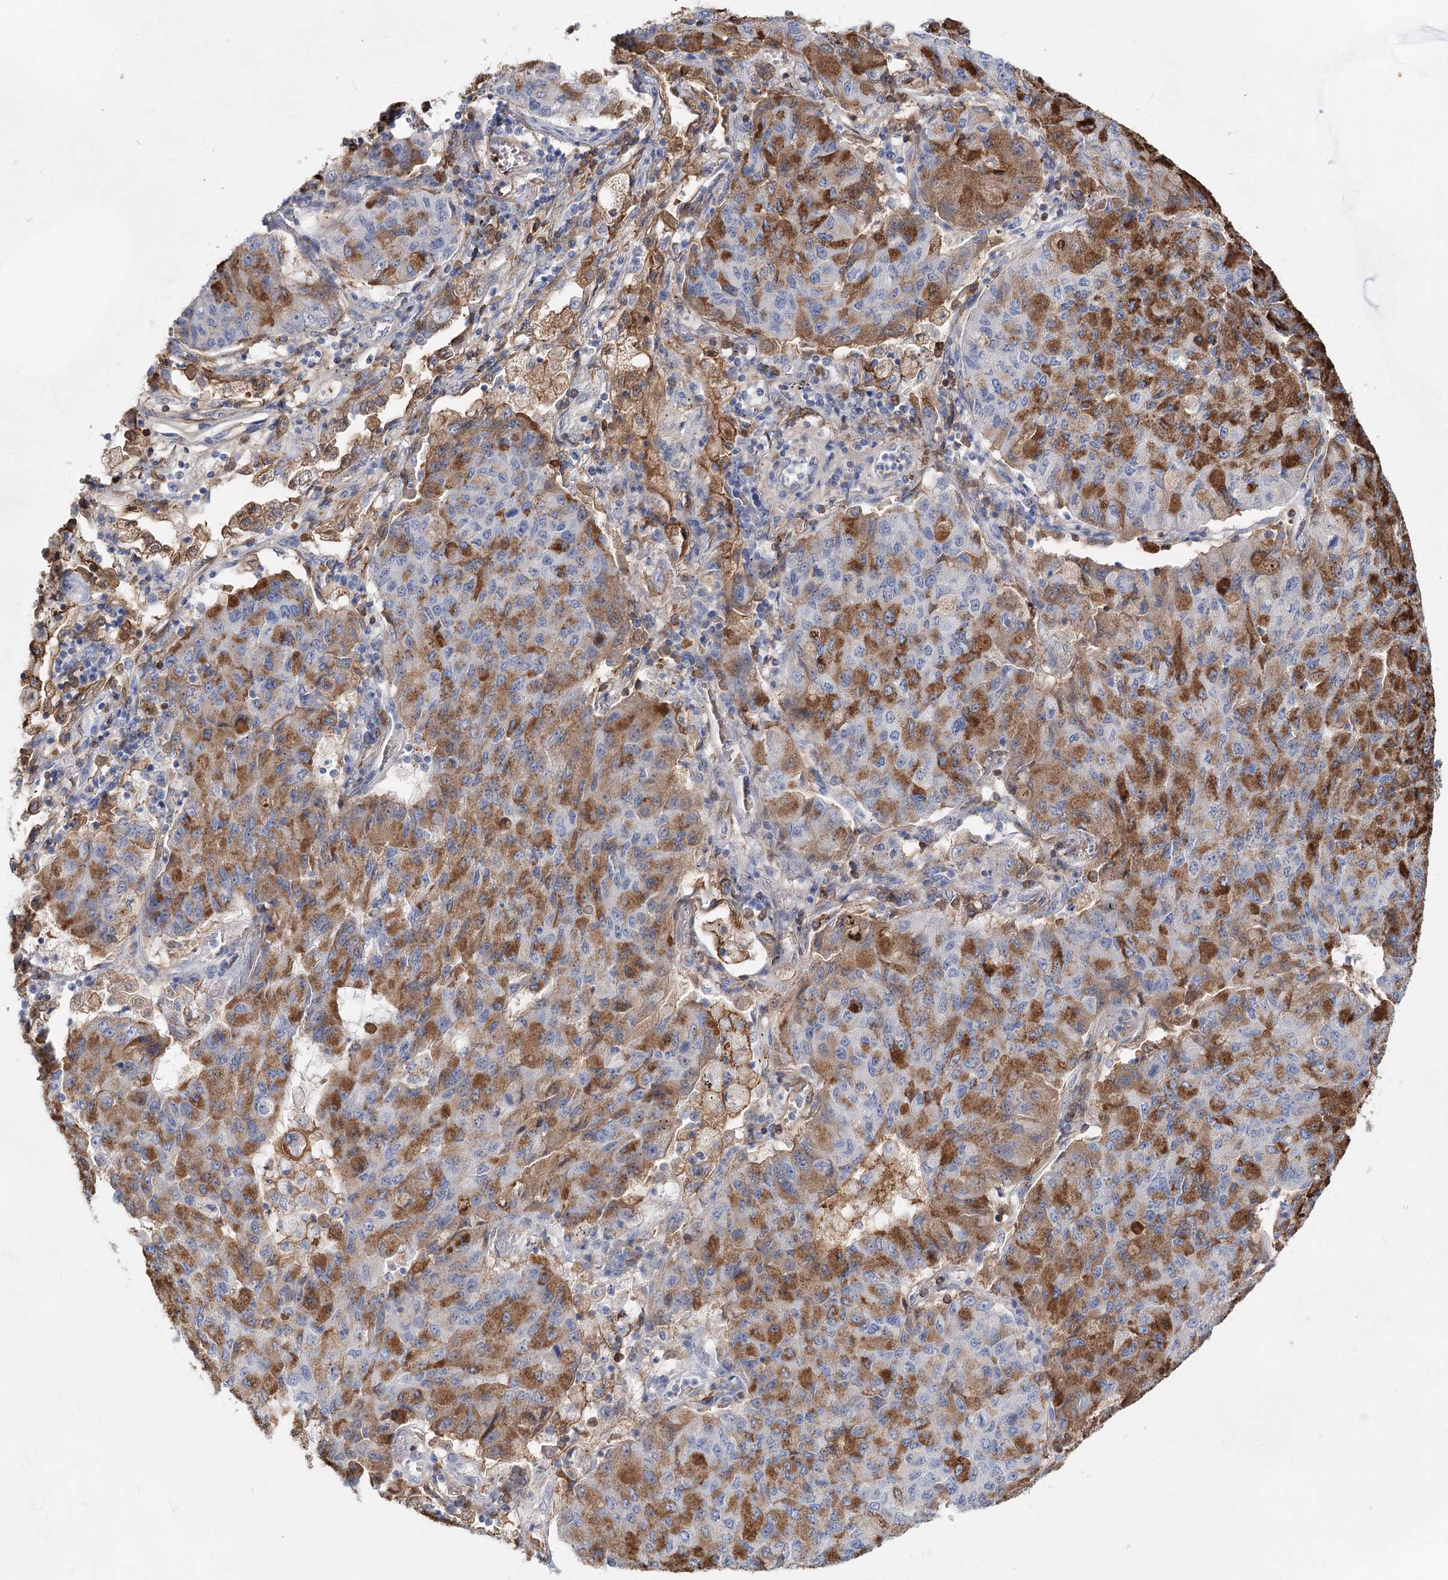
{"staining": {"intensity": "moderate", "quantity": ">75%", "location": "cytoplasmic/membranous"}, "tissue": "lung cancer", "cell_type": "Tumor cells", "image_type": "cancer", "snomed": [{"axis": "morphology", "description": "Squamous cell carcinoma, NOS"}, {"axis": "topography", "description": "Lung"}], "caption": "The immunohistochemical stain labels moderate cytoplasmic/membranous positivity in tumor cells of squamous cell carcinoma (lung) tissue.", "gene": "TASOR2", "patient": {"sex": "male", "age": 74}}